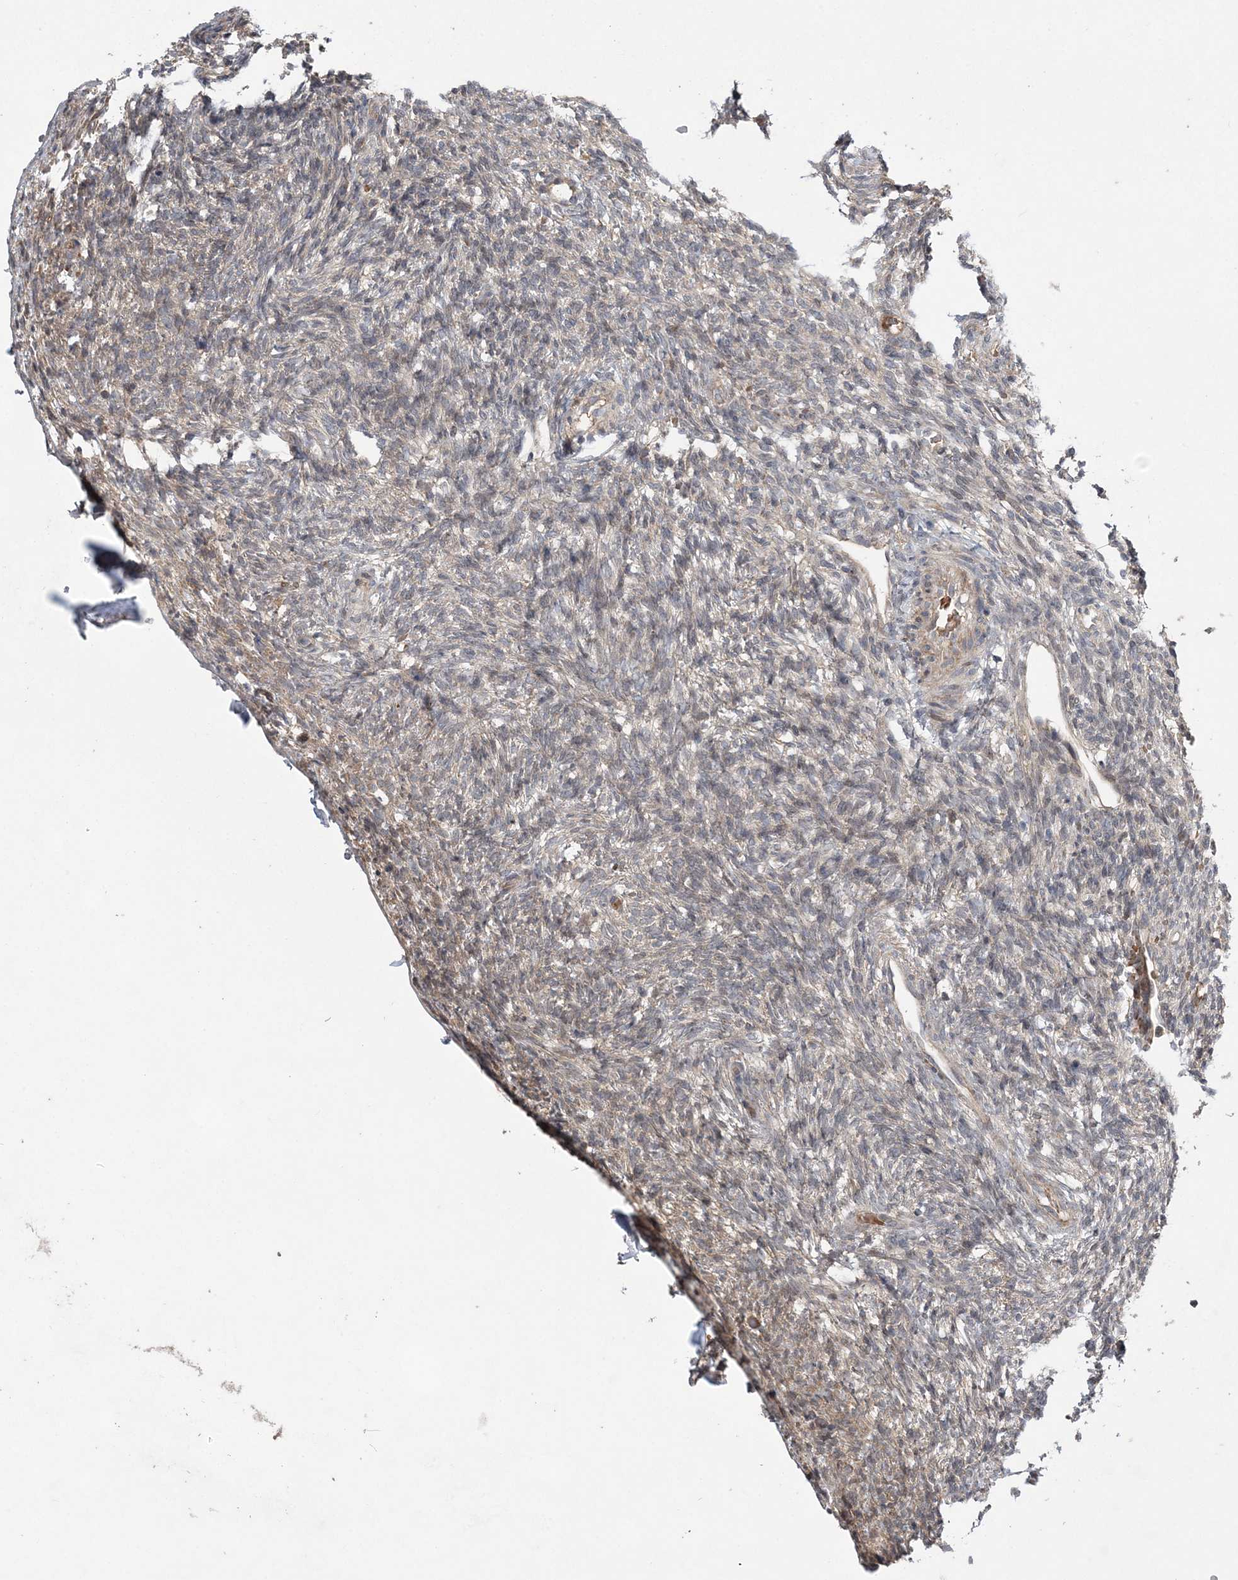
{"staining": {"intensity": "negative", "quantity": "none", "location": "none"}, "tissue": "ovary", "cell_type": "Ovarian stroma cells", "image_type": "normal", "snomed": [{"axis": "morphology", "description": "Normal tissue, NOS"}, {"axis": "topography", "description": "Ovary"}], "caption": "DAB immunohistochemical staining of normal ovary reveals no significant staining in ovarian stroma cells.", "gene": "HMGCS1", "patient": {"sex": "female", "age": 34}}